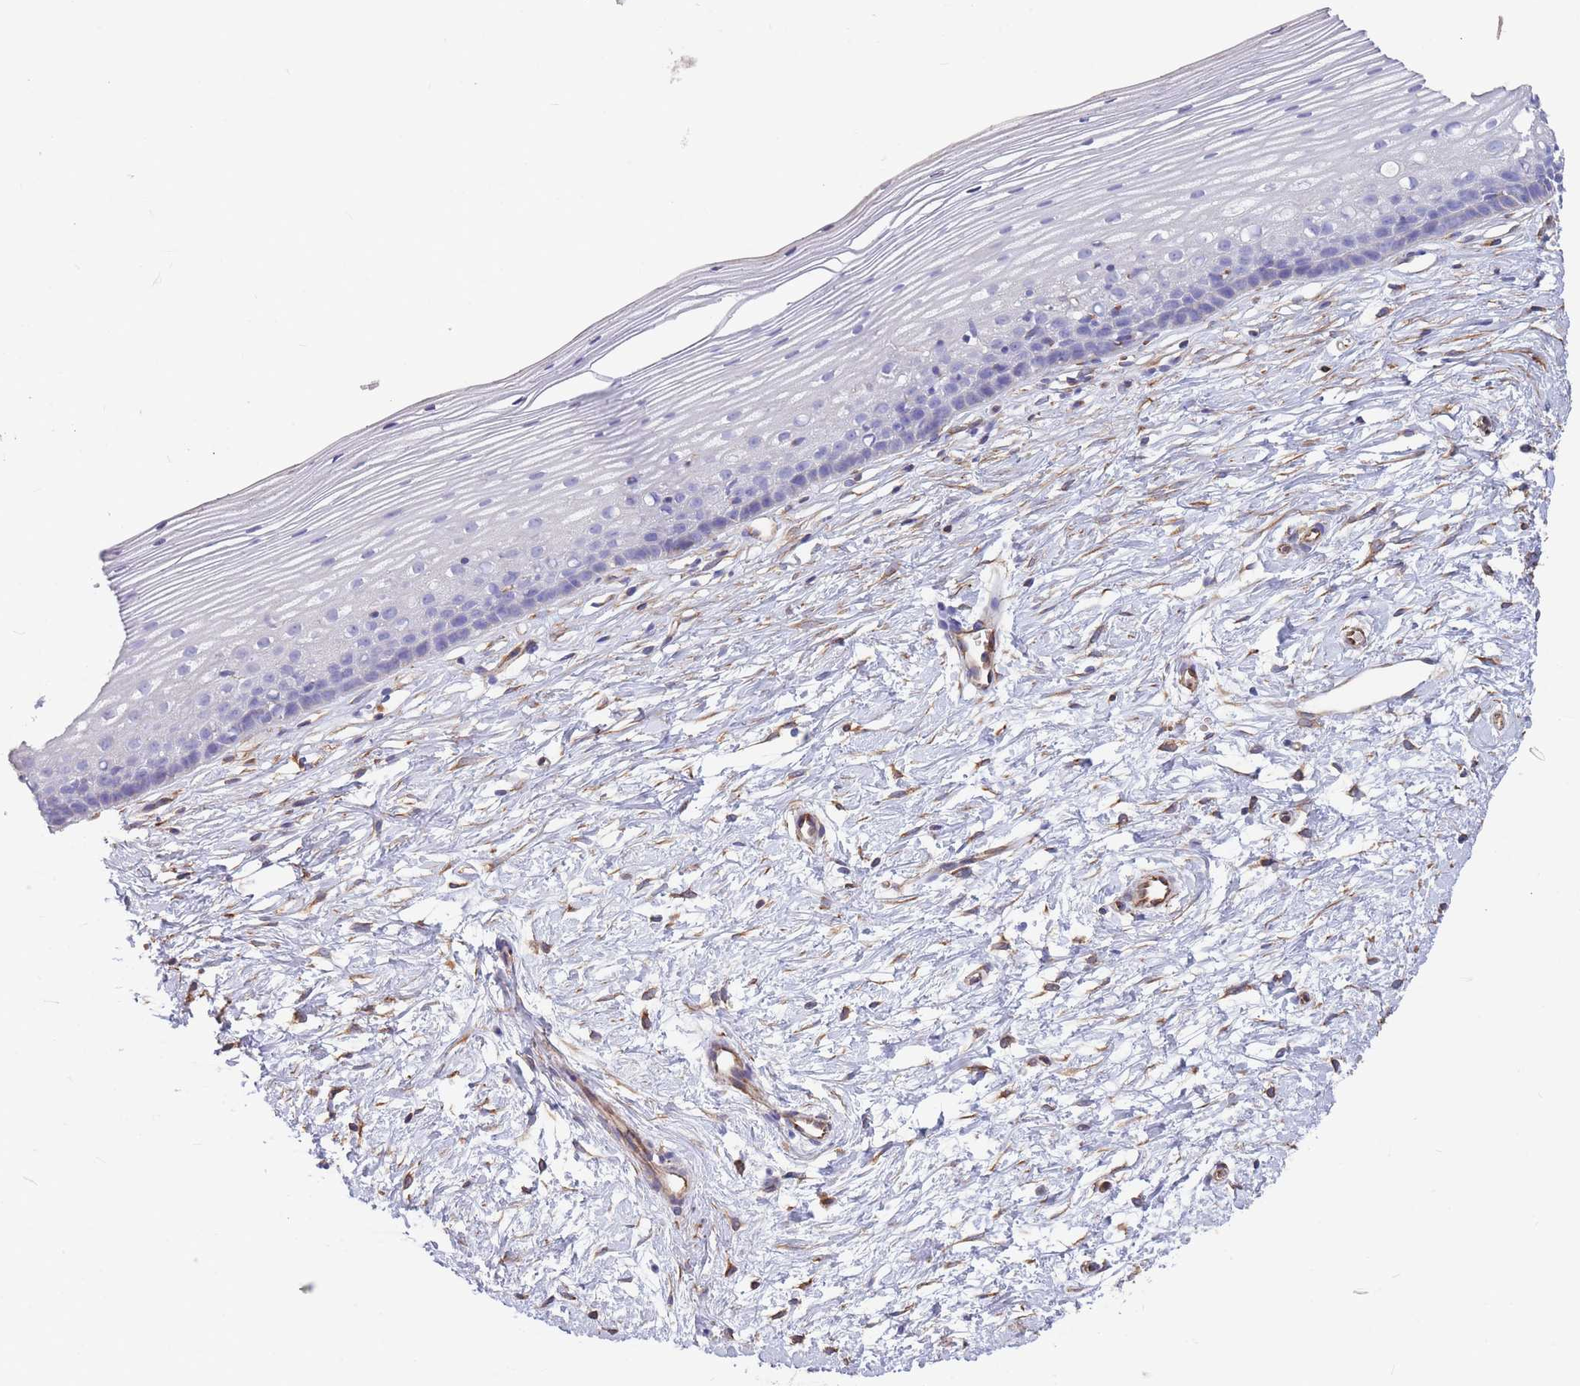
{"staining": {"intensity": "negative", "quantity": "none", "location": "none"}, "tissue": "cervix", "cell_type": "Glandular cells", "image_type": "normal", "snomed": [{"axis": "morphology", "description": "Normal tissue, NOS"}, {"axis": "topography", "description": "Cervix"}], "caption": "The photomicrograph reveals no significant expression in glandular cells of cervix.", "gene": "ANKRD53", "patient": {"sex": "female", "age": 40}}